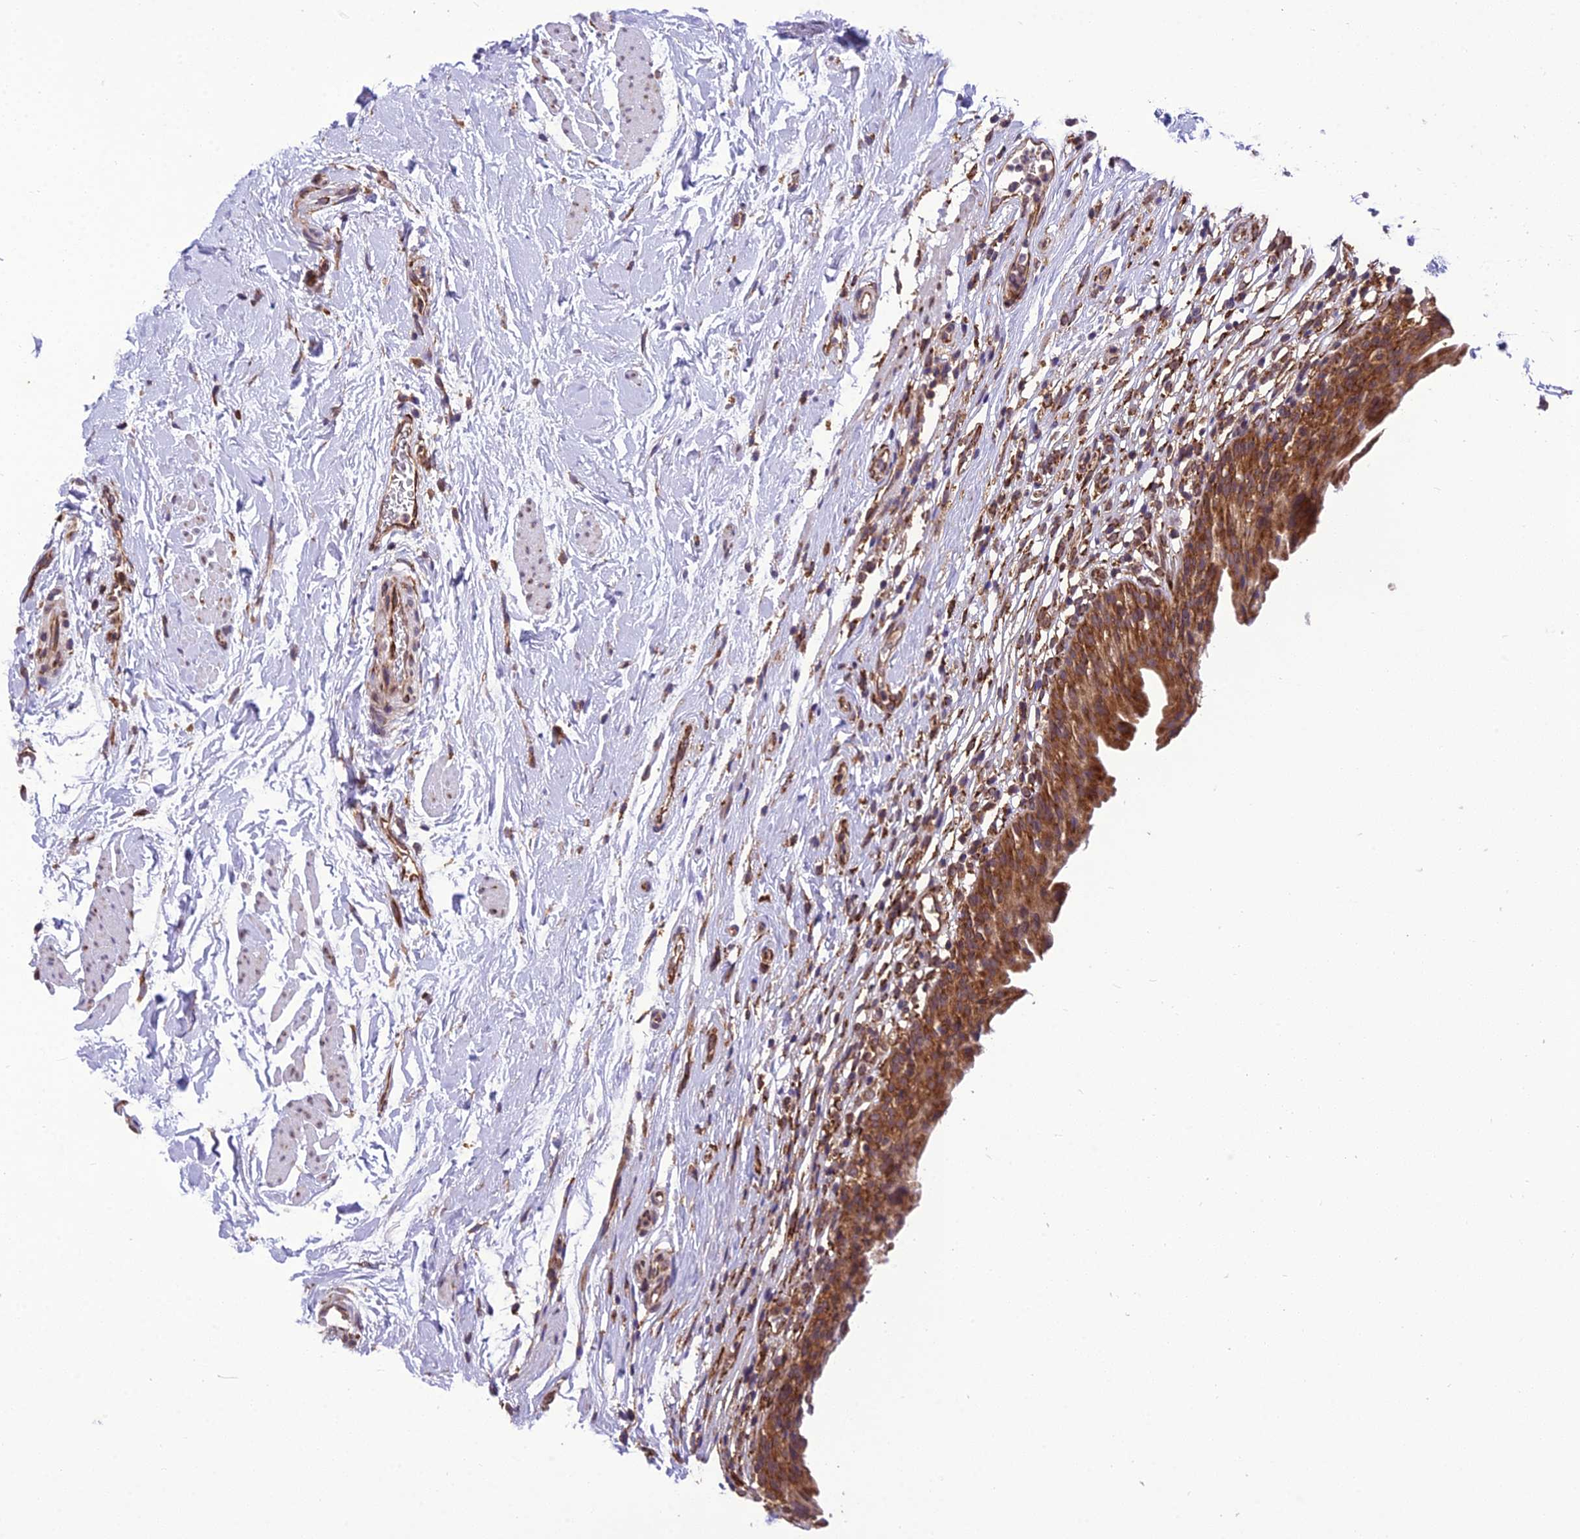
{"staining": {"intensity": "strong", "quantity": ">75%", "location": "cytoplasmic/membranous"}, "tissue": "urinary bladder", "cell_type": "Urothelial cells", "image_type": "normal", "snomed": [{"axis": "morphology", "description": "Normal tissue, NOS"}, {"axis": "morphology", "description": "Inflammation, NOS"}, {"axis": "topography", "description": "Urinary bladder"}], "caption": "Immunohistochemical staining of normal urinary bladder shows strong cytoplasmic/membranous protein staining in approximately >75% of urothelial cells.", "gene": "DHCR7", "patient": {"sex": "male", "age": 63}}